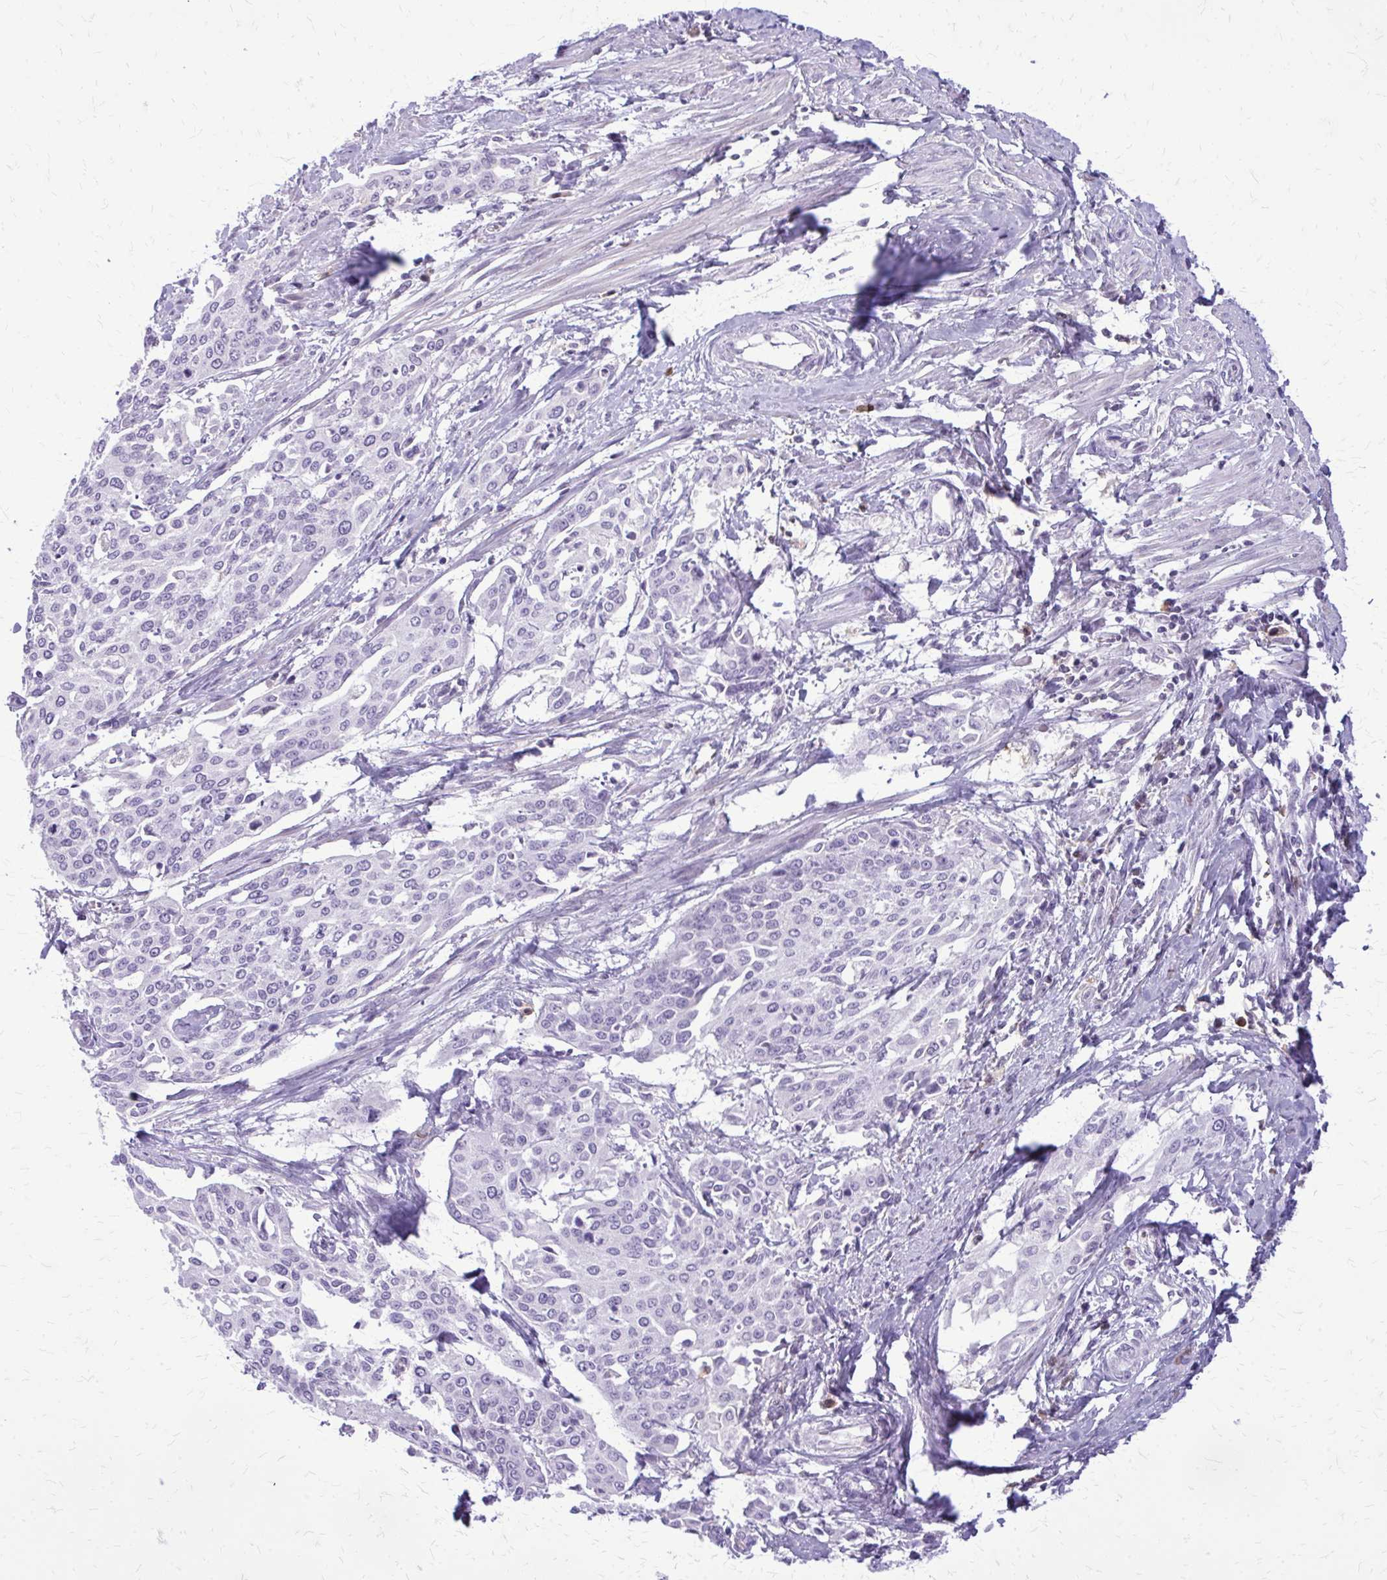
{"staining": {"intensity": "negative", "quantity": "none", "location": "none"}, "tissue": "cervical cancer", "cell_type": "Tumor cells", "image_type": "cancer", "snomed": [{"axis": "morphology", "description": "Squamous cell carcinoma, NOS"}, {"axis": "topography", "description": "Cervix"}], "caption": "Squamous cell carcinoma (cervical) was stained to show a protein in brown. There is no significant staining in tumor cells.", "gene": "GLRX", "patient": {"sex": "female", "age": 44}}